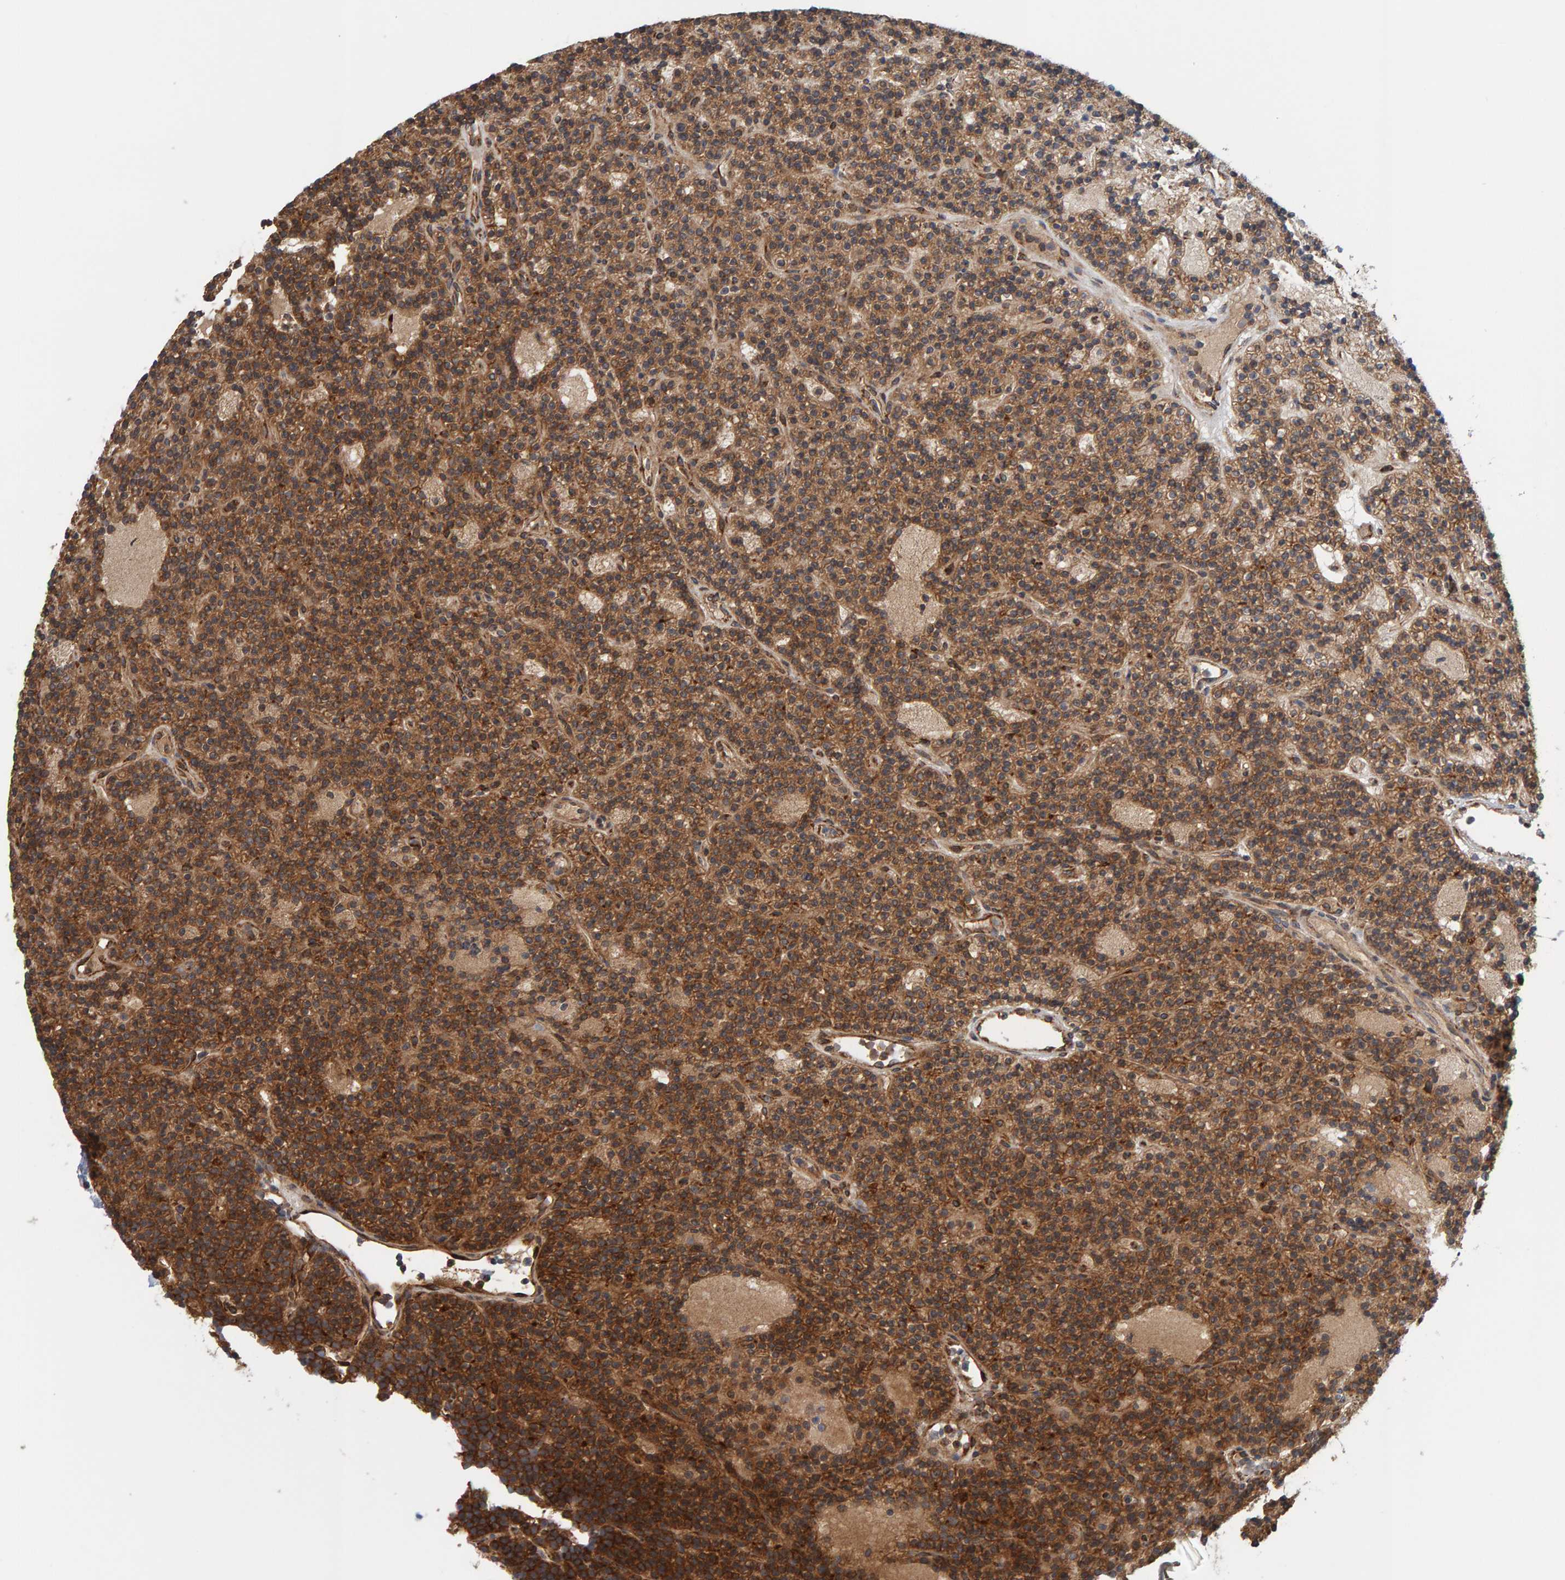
{"staining": {"intensity": "moderate", "quantity": ">75%", "location": "cytoplasmic/membranous"}, "tissue": "parathyroid gland", "cell_type": "Glandular cells", "image_type": "normal", "snomed": [{"axis": "morphology", "description": "Normal tissue, NOS"}, {"axis": "topography", "description": "Parathyroid gland"}], "caption": "Glandular cells exhibit moderate cytoplasmic/membranous positivity in about >75% of cells in benign parathyroid gland.", "gene": "BAIAP2", "patient": {"sex": "male", "age": 75}}